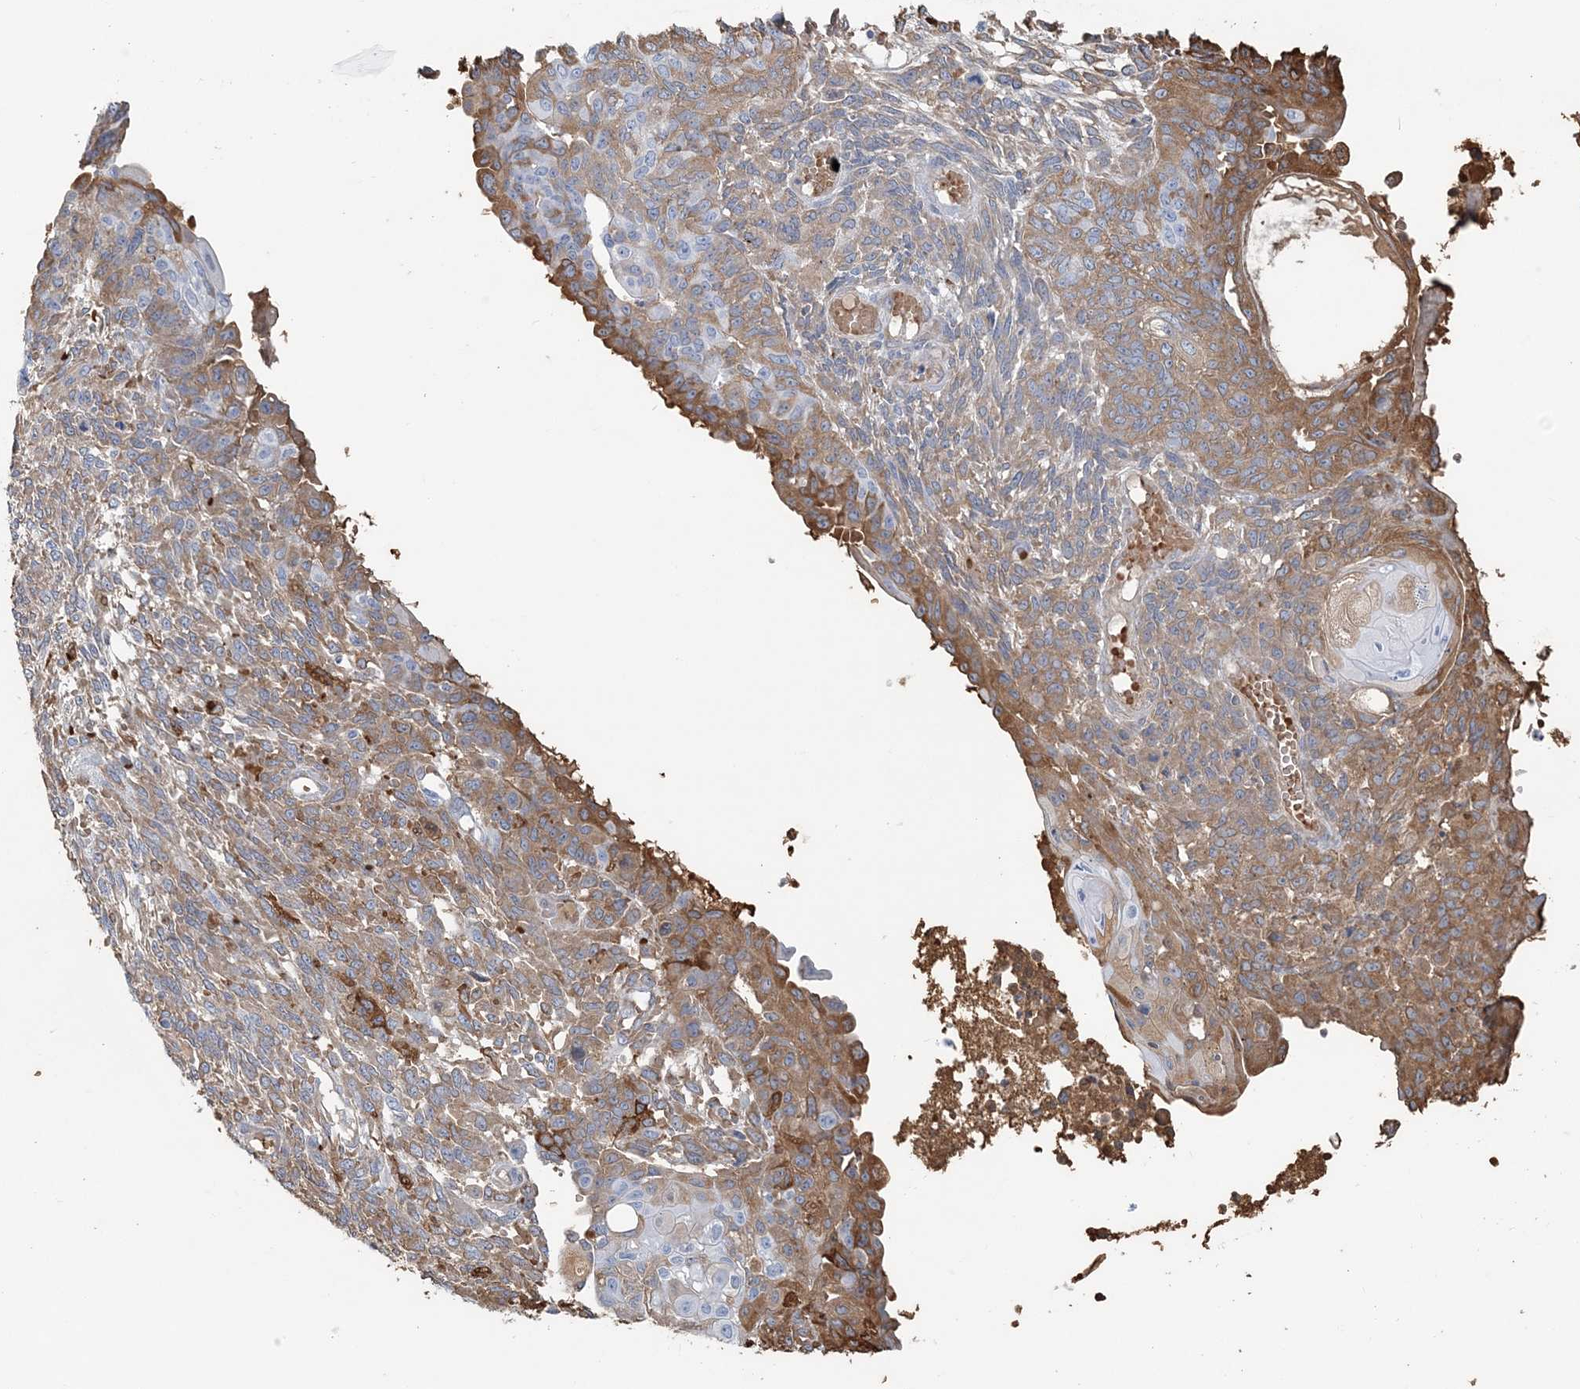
{"staining": {"intensity": "moderate", "quantity": "<25%", "location": "cytoplasmic/membranous"}, "tissue": "endometrial cancer", "cell_type": "Tumor cells", "image_type": "cancer", "snomed": [{"axis": "morphology", "description": "Adenocarcinoma, NOS"}, {"axis": "topography", "description": "Endometrium"}], "caption": "DAB immunohistochemical staining of human adenocarcinoma (endometrial) displays moderate cytoplasmic/membranous protein expression in about <25% of tumor cells.", "gene": "HBD", "patient": {"sex": "female", "age": 32}}